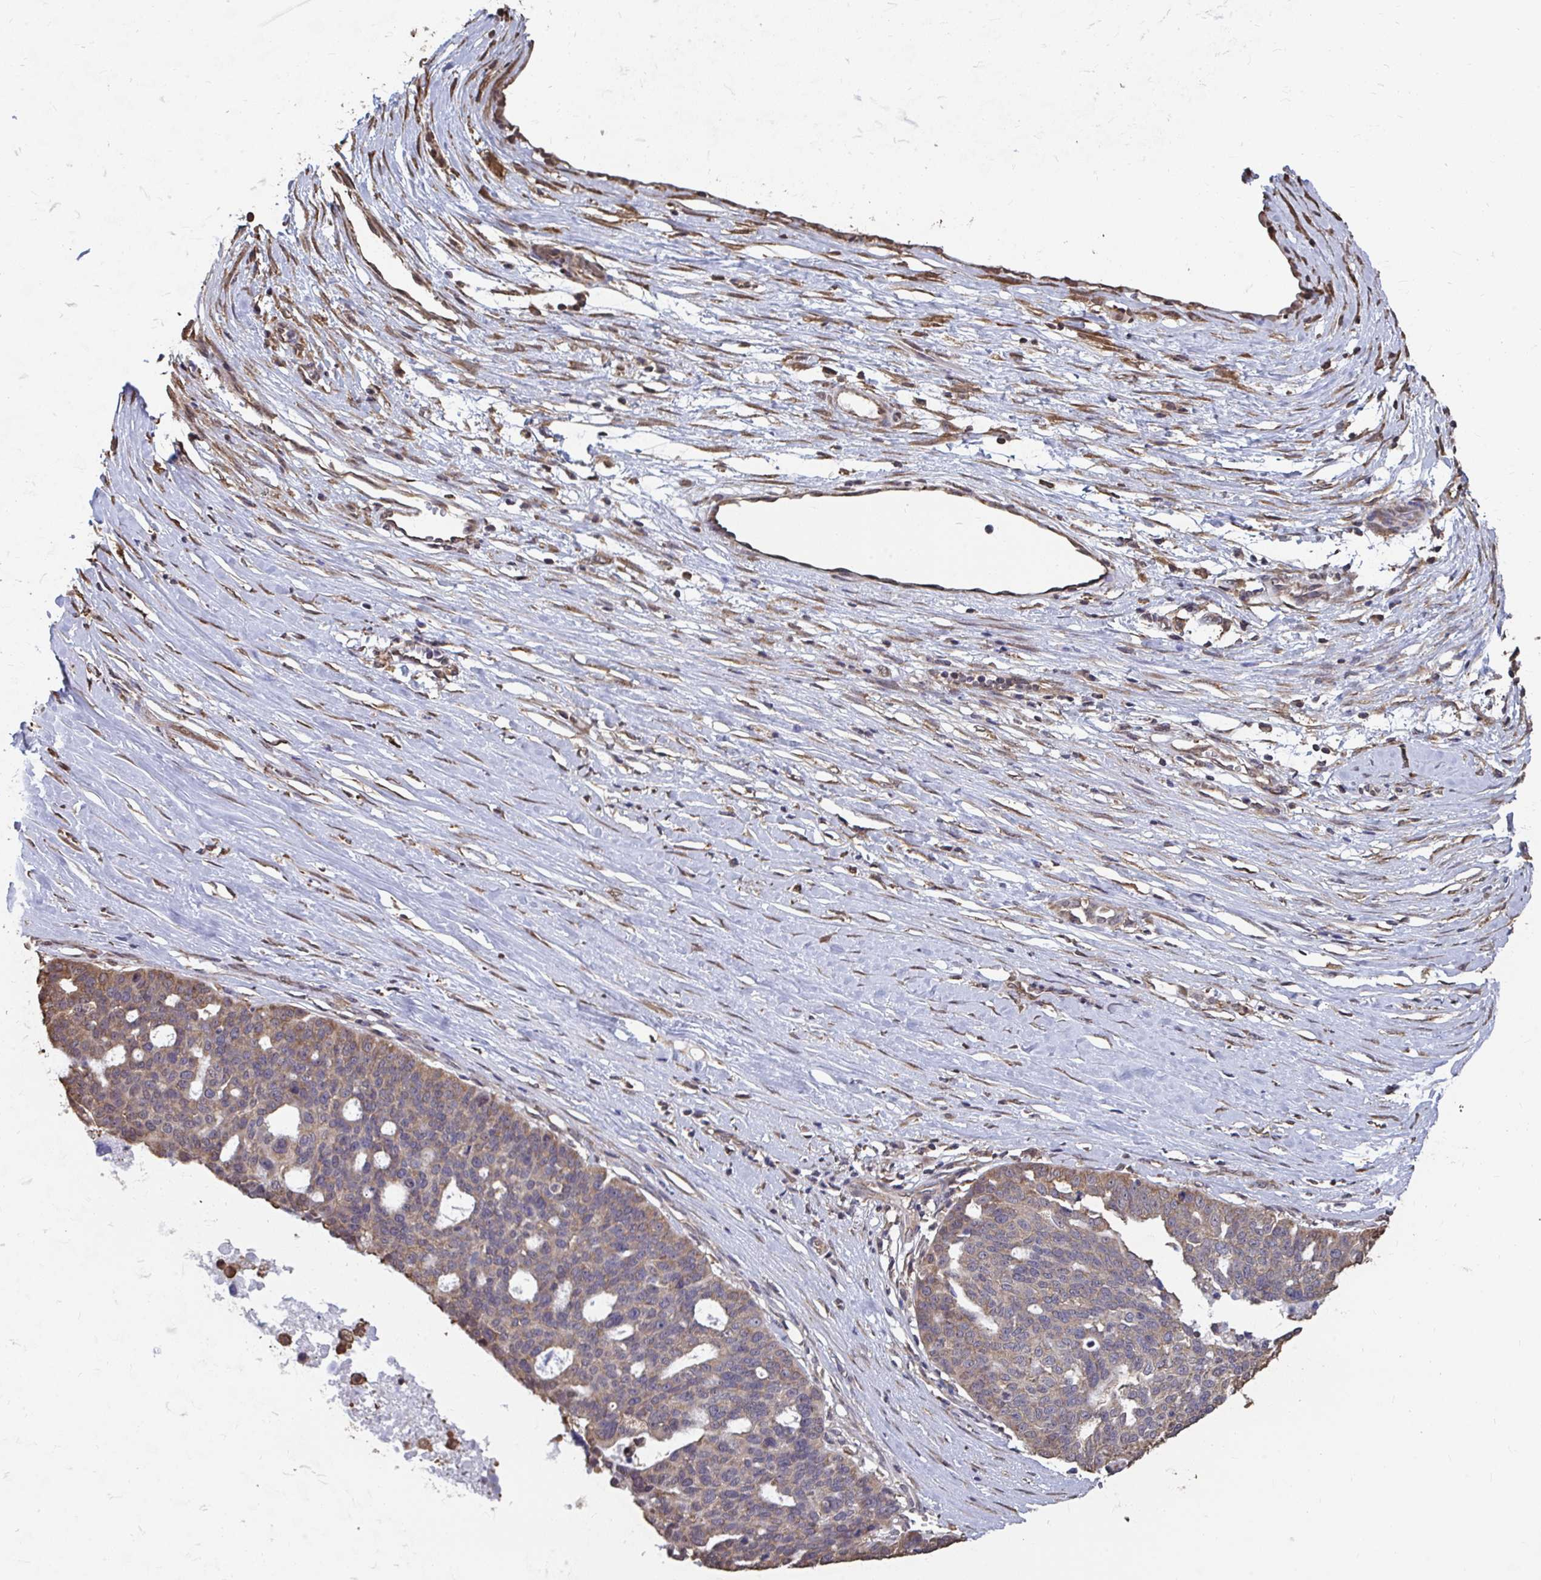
{"staining": {"intensity": "weak", "quantity": "25%-75%", "location": "cytoplasmic/membranous"}, "tissue": "ovarian cancer", "cell_type": "Tumor cells", "image_type": "cancer", "snomed": [{"axis": "morphology", "description": "Cystadenocarcinoma, serous, NOS"}, {"axis": "topography", "description": "Ovary"}], "caption": "Ovarian cancer (serous cystadenocarcinoma) tissue reveals weak cytoplasmic/membranous positivity in approximately 25%-75% of tumor cells The staining is performed using DAB brown chromogen to label protein expression. The nuclei are counter-stained blue using hematoxylin.", "gene": "SYNCRIP", "patient": {"sex": "female", "age": 59}}